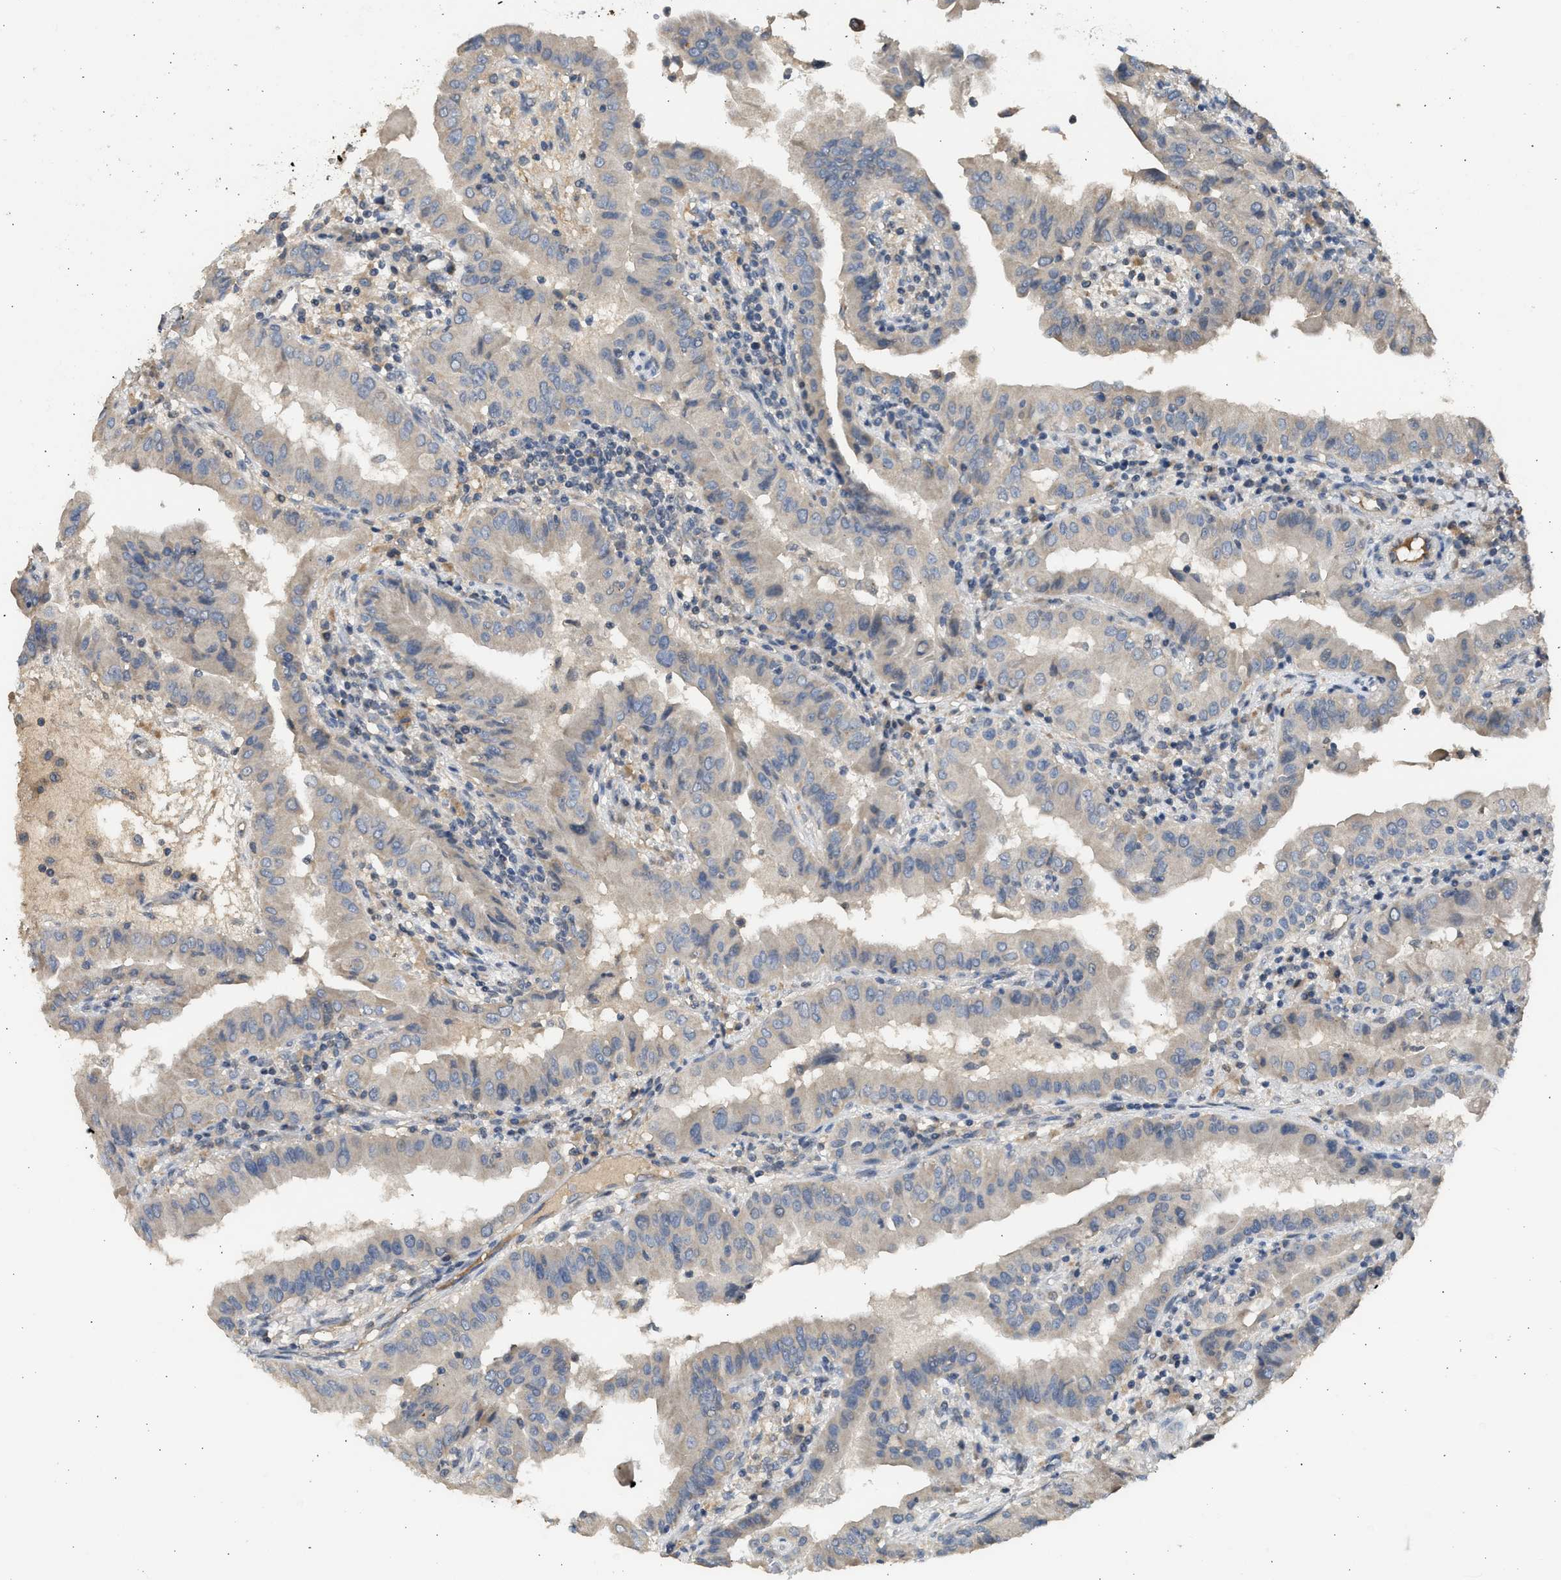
{"staining": {"intensity": "weak", "quantity": ">75%", "location": "cytoplasmic/membranous"}, "tissue": "thyroid cancer", "cell_type": "Tumor cells", "image_type": "cancer", "snomed": [{"axis": "morphology", "description": "Papillary adenocarcinoma, NOS"}, {"axis": "topography", "description": "Thyroid gland"}], "caption": "Weak cytoplasmic/membranous expression is present in about >75% of tumor cells in papillary adenocarcinoma (thyroid).", "gene": "SULT2A1", "patient": {"sex": "male", "age": 33}}